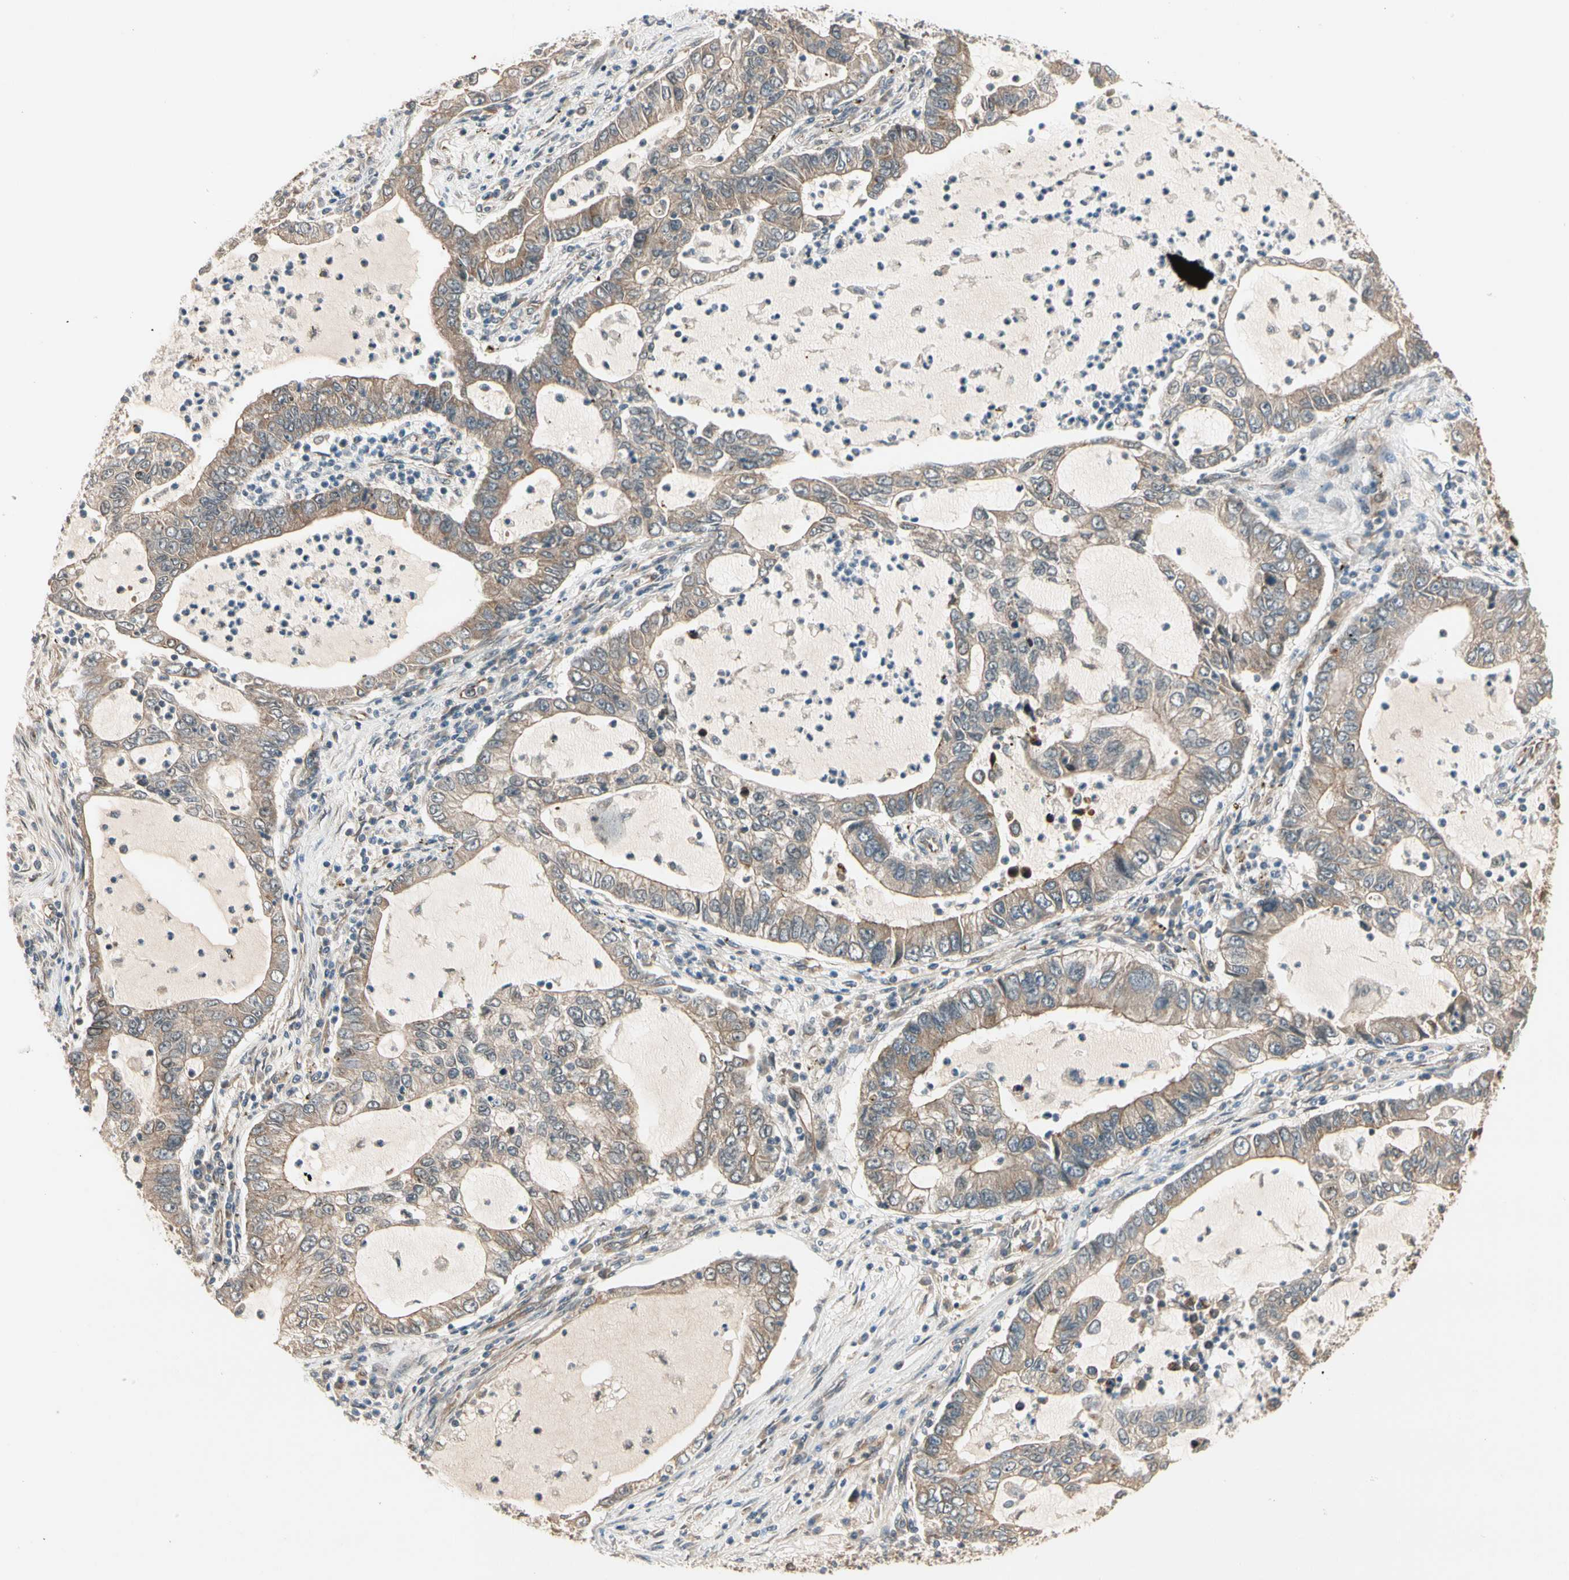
{"staining": {"intensity": "moderate", "quantity": ">75%", "location": "cytoplasmic/membranous"}, "tissue": "lung cancer", "cell_type": "Tumor cells", "image_type": "cancer", "snomed": [{"axis": "morphology", "description": "Adenocarcinoma, NOS"}, {"axis": "topography", "description": "Lung"}], "caption": "Immunohistochemical staining of lung cancer (adenocarcinoma) exhibits medium levels of moderate cytoplasmic/membranous expression in about >75% of tumor cells.", "gene": "ROCK2", "patient": {"sex": "female", "age": 51}}